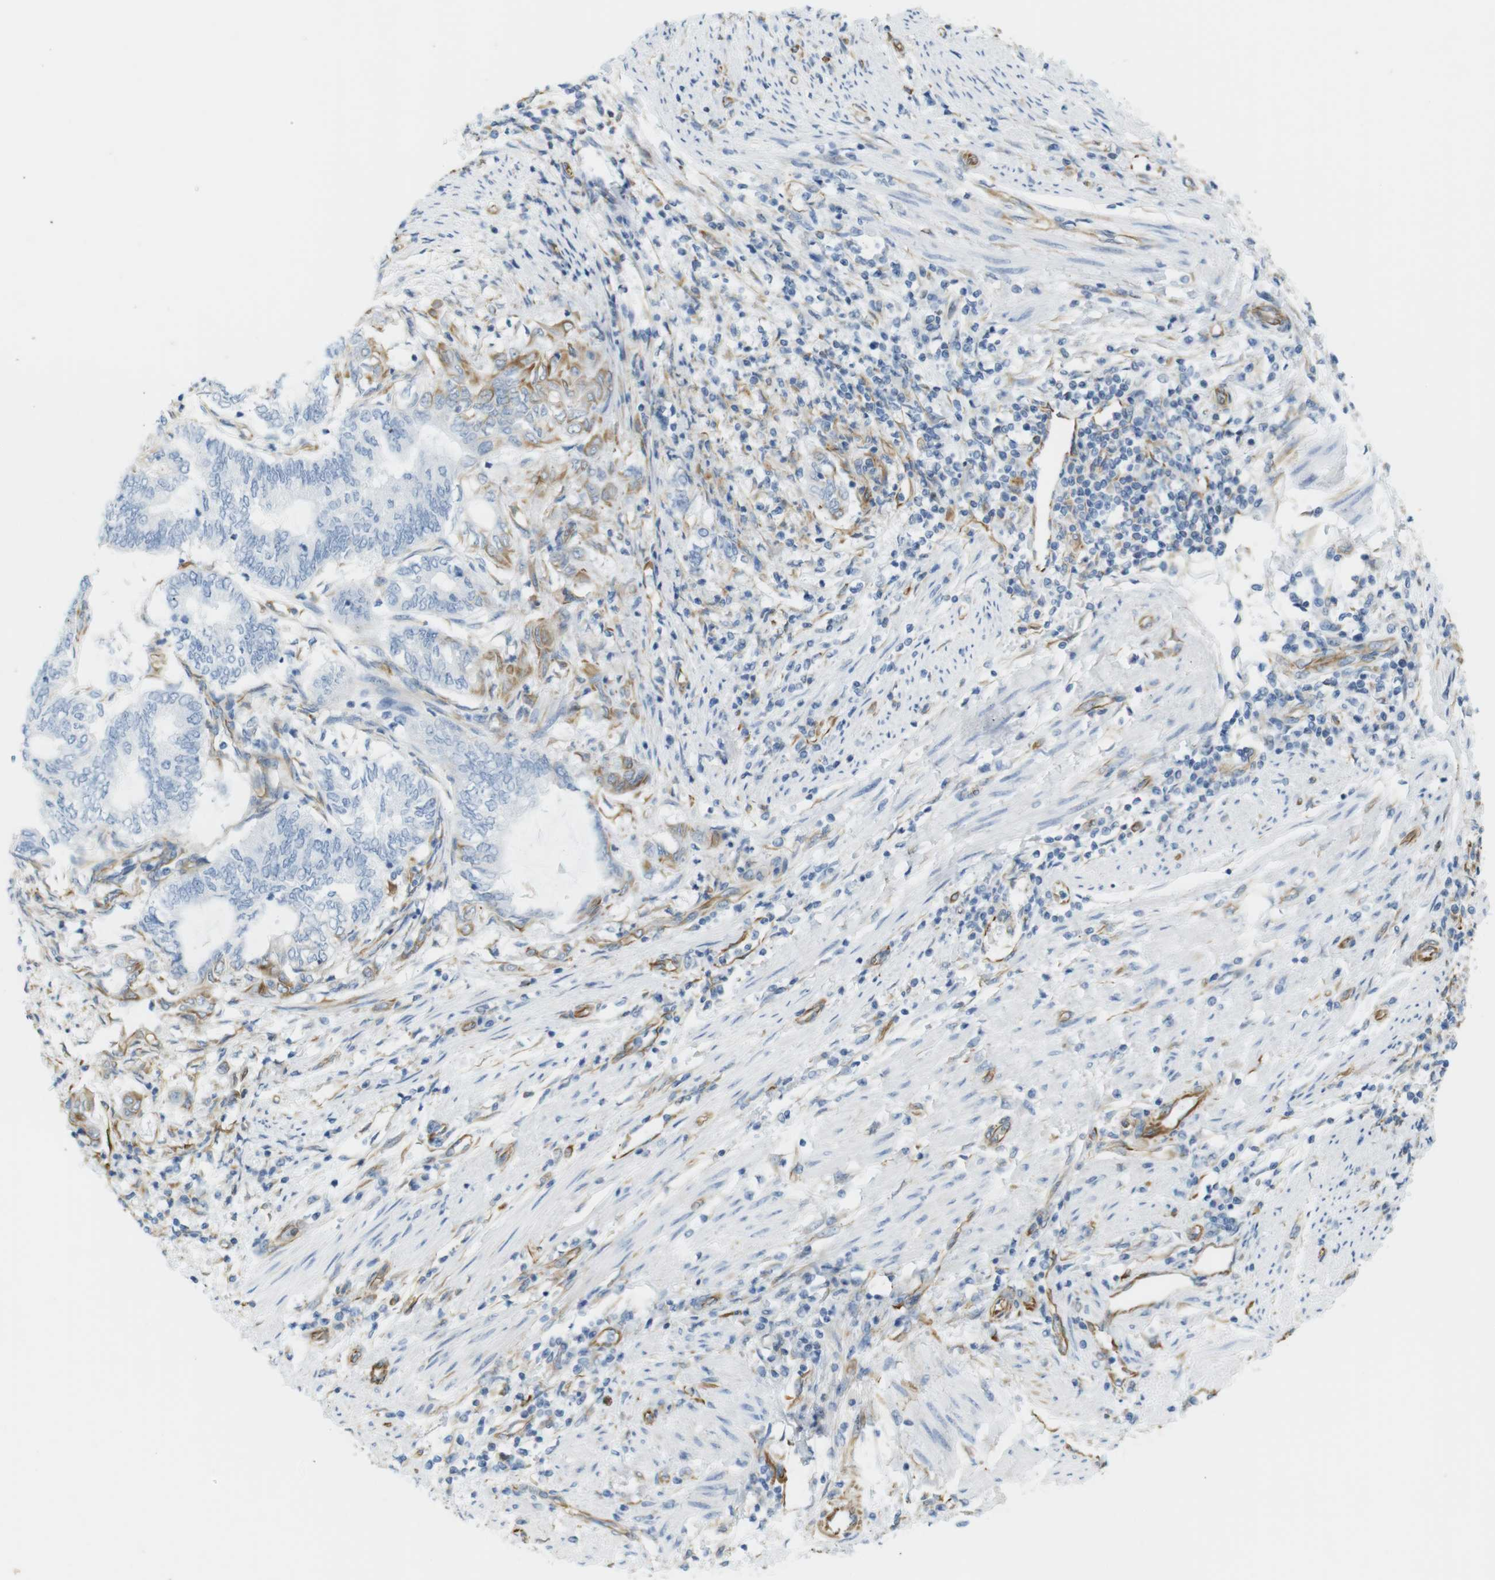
{"staining": {"intensity": "negative", "quantity": "none", "location": "none"}, "tissue": "endometrial cancer", "cell_type": "Tumor cells", "image_type": "cancer", "snomed": [{"axis": "morphology", "description": "Adenocarcinoma, NOS"}, {"axis": "topography", "description": "Uterus"}, {"axis": "topography", "description": "Endometrium"}], "caption": "Human endometrial cancer (adenocarcinoma) stained for a protein using immunohistochemistry (IHC) exhibits no positivity in tumor cells.", "gene": "MS4A10", "patient": {"sex": "female", "age": 70}}